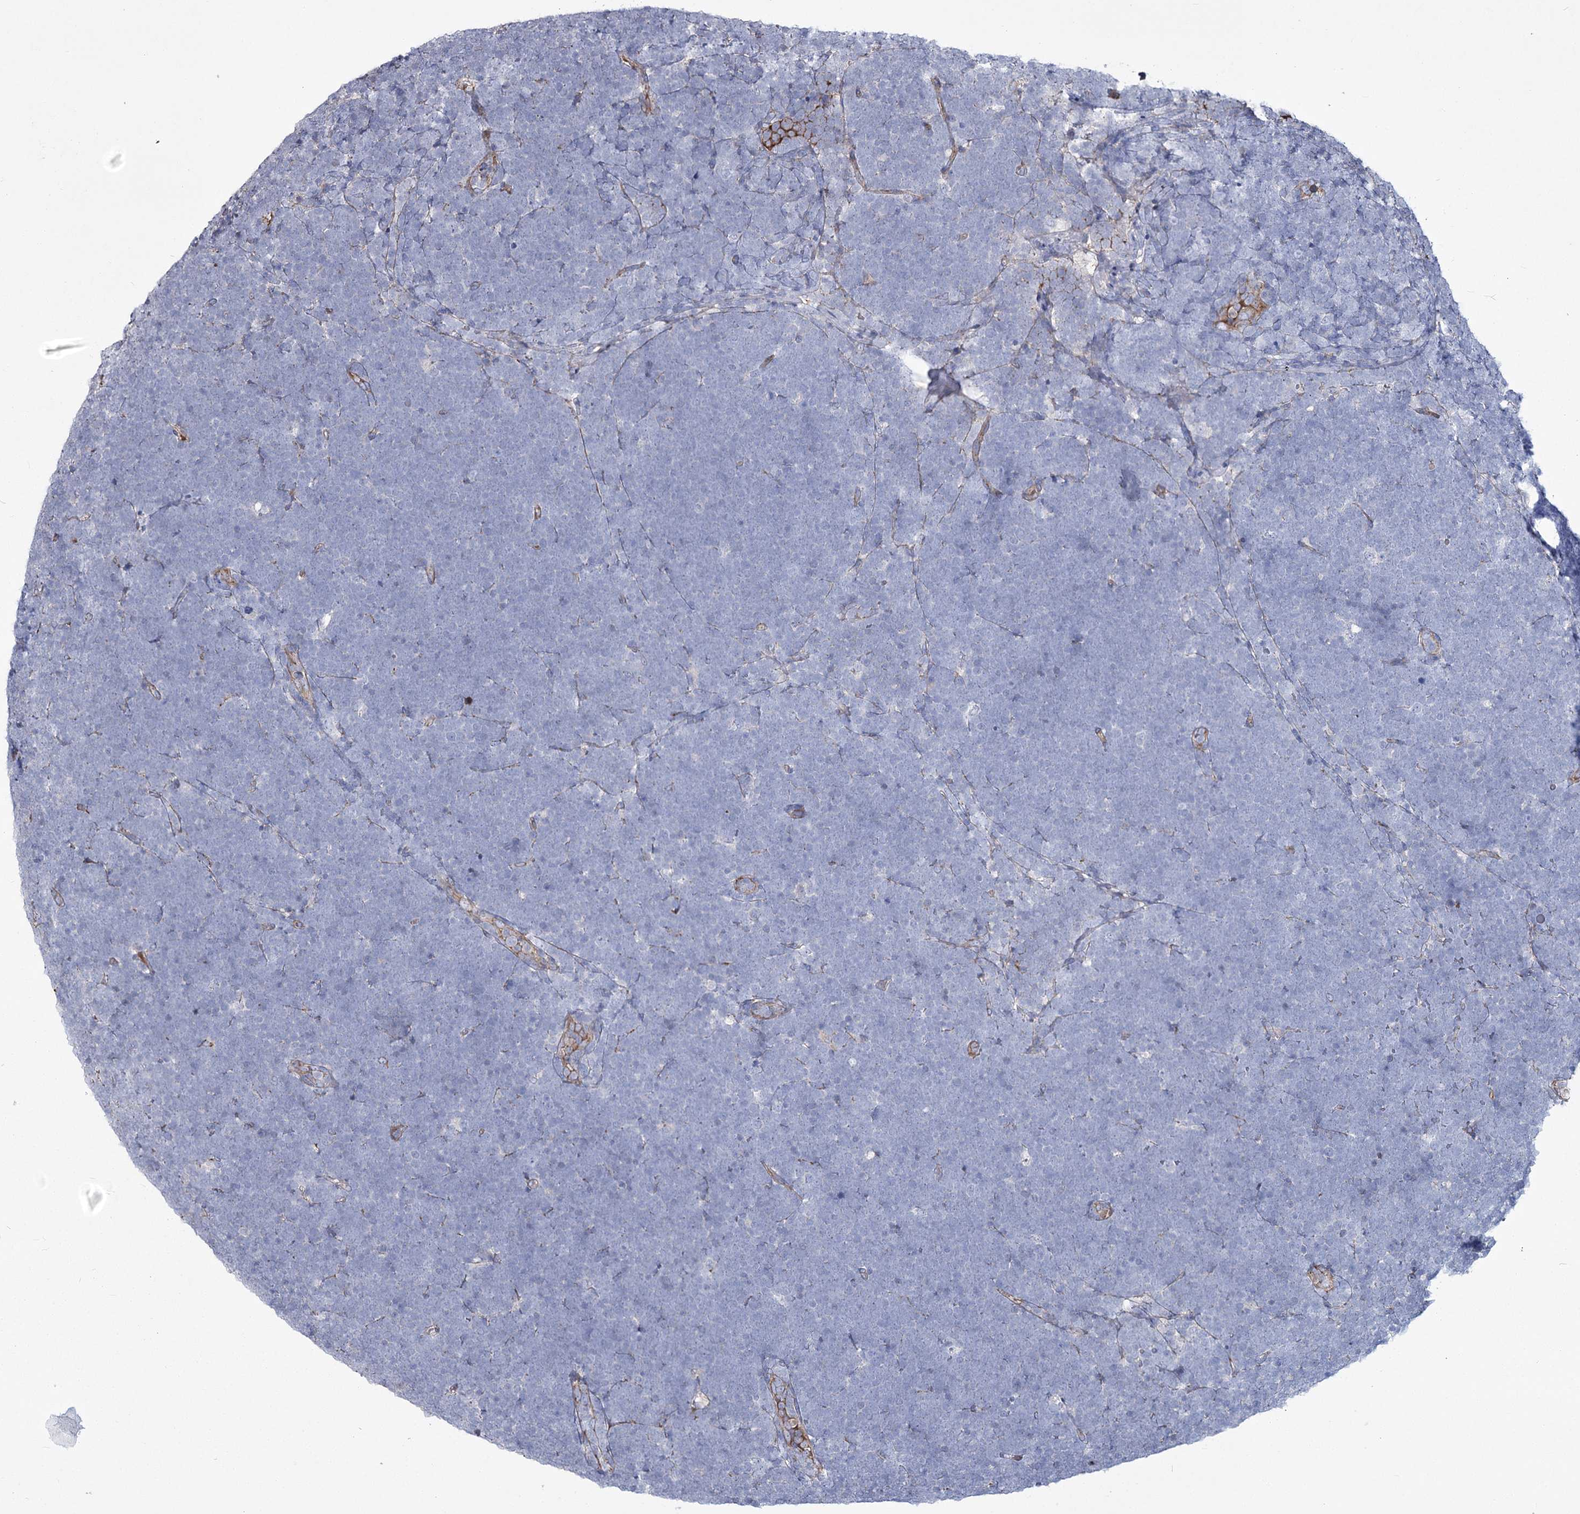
{"staining": {"intensity": "negative", "quantity": "none", "location": "none"}, "tissue": "lymphoma", "cell_type": "Tumor cells", "image_type": "cancer", "snomed": [{"axis": "morphology", "description": "Malignant lymphoma, non-Hodgkin's type, High grade"}, {"axis": "topography", "description": "Lymph node"}], "caption": "A high-resolution histopathology image shows immunohistochemistry staining of high-grade malignant lymphoma, non-Hodgkin's type, which reveals no significant expression in tumor cells.", "gene": "ME3", "patient": {"sex": "male", "age": 13}}